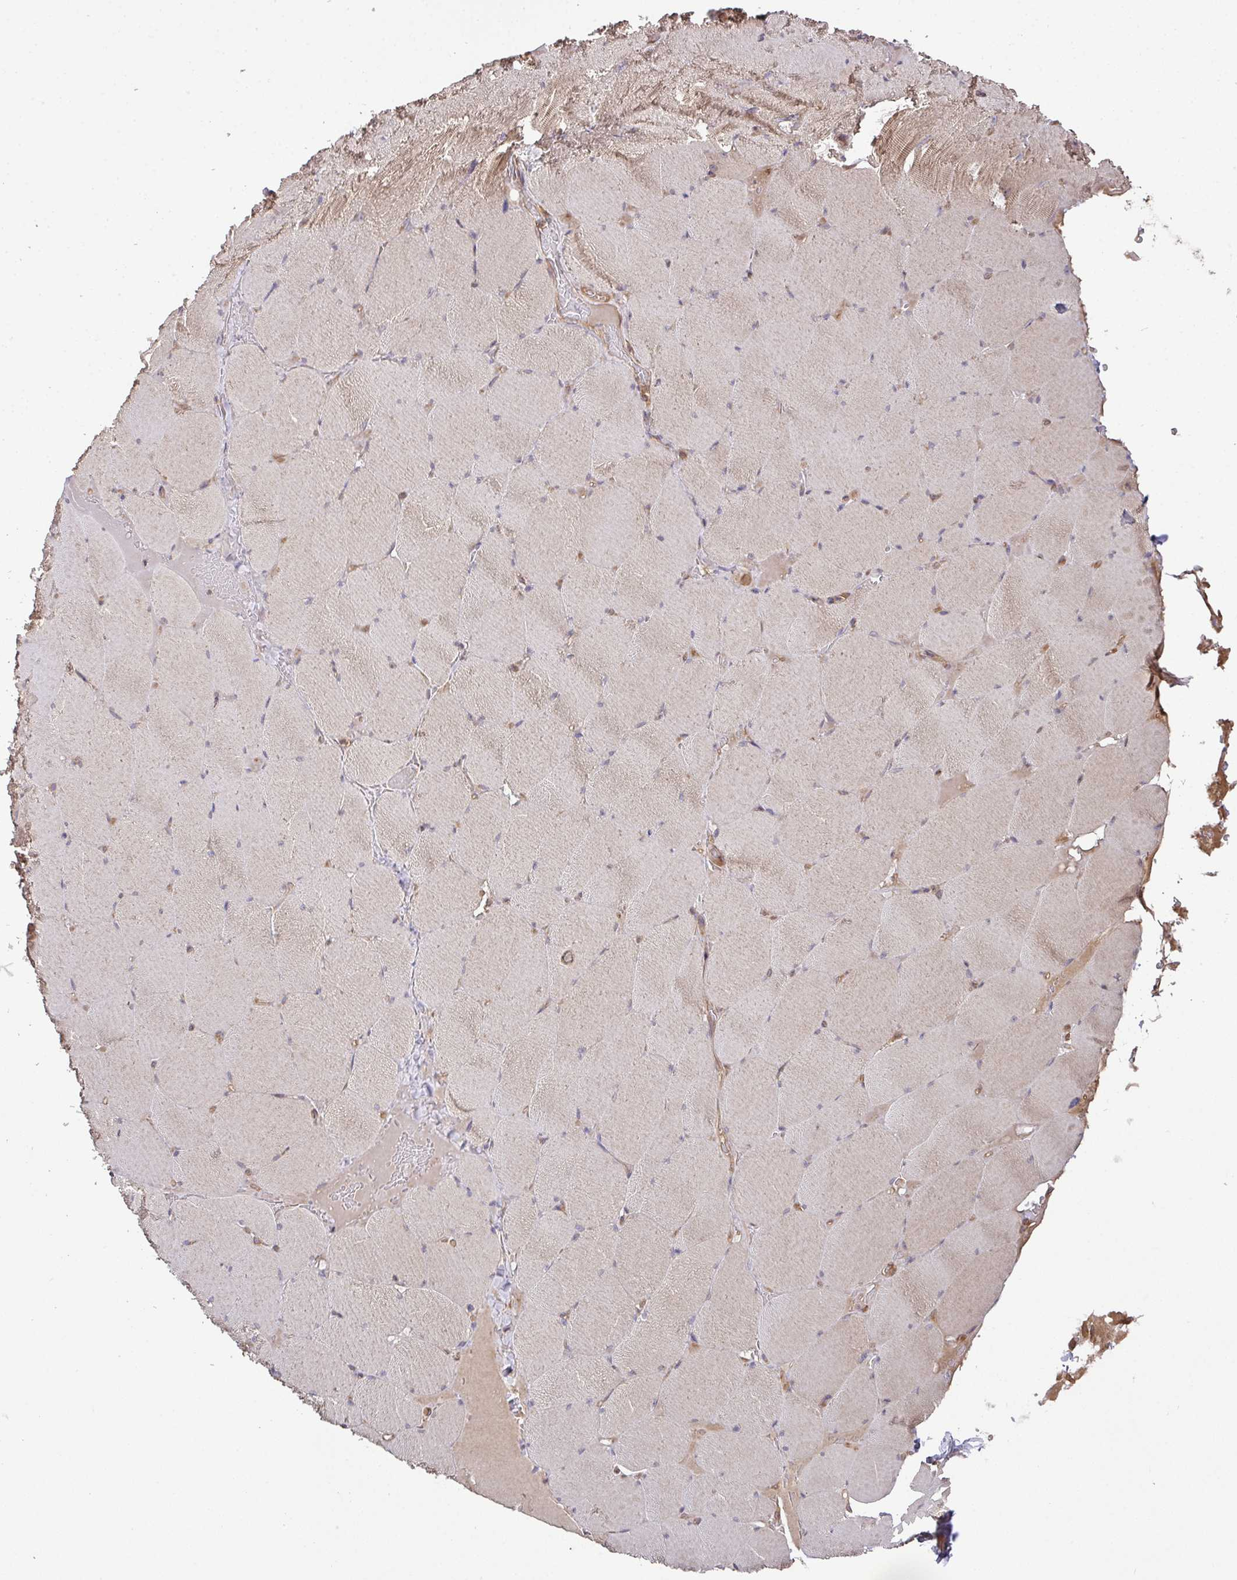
{"staining": {"intensity": "weak", "quantity": "25%-75%", "location": "cytoplasmic/membranous"}, "tissue": "skeletal muscle", "cell_type": "Myocytes", "image_type": "normal", "snomed": [{"axis": "morphology", "description": "Normal tissue, NOS"}, {"axis": "topography", "description": "Skeletal muscle"}, {"axis": "topography", "description": "Head-Neck"}], "caption": "A brown stain labels weak cytoplasmic/membranous staining of a protein in myocytes of unremarkable human skeletal muscle.", "gene": "GSPT1", "patient": {"sex": "male", "age": 66}}